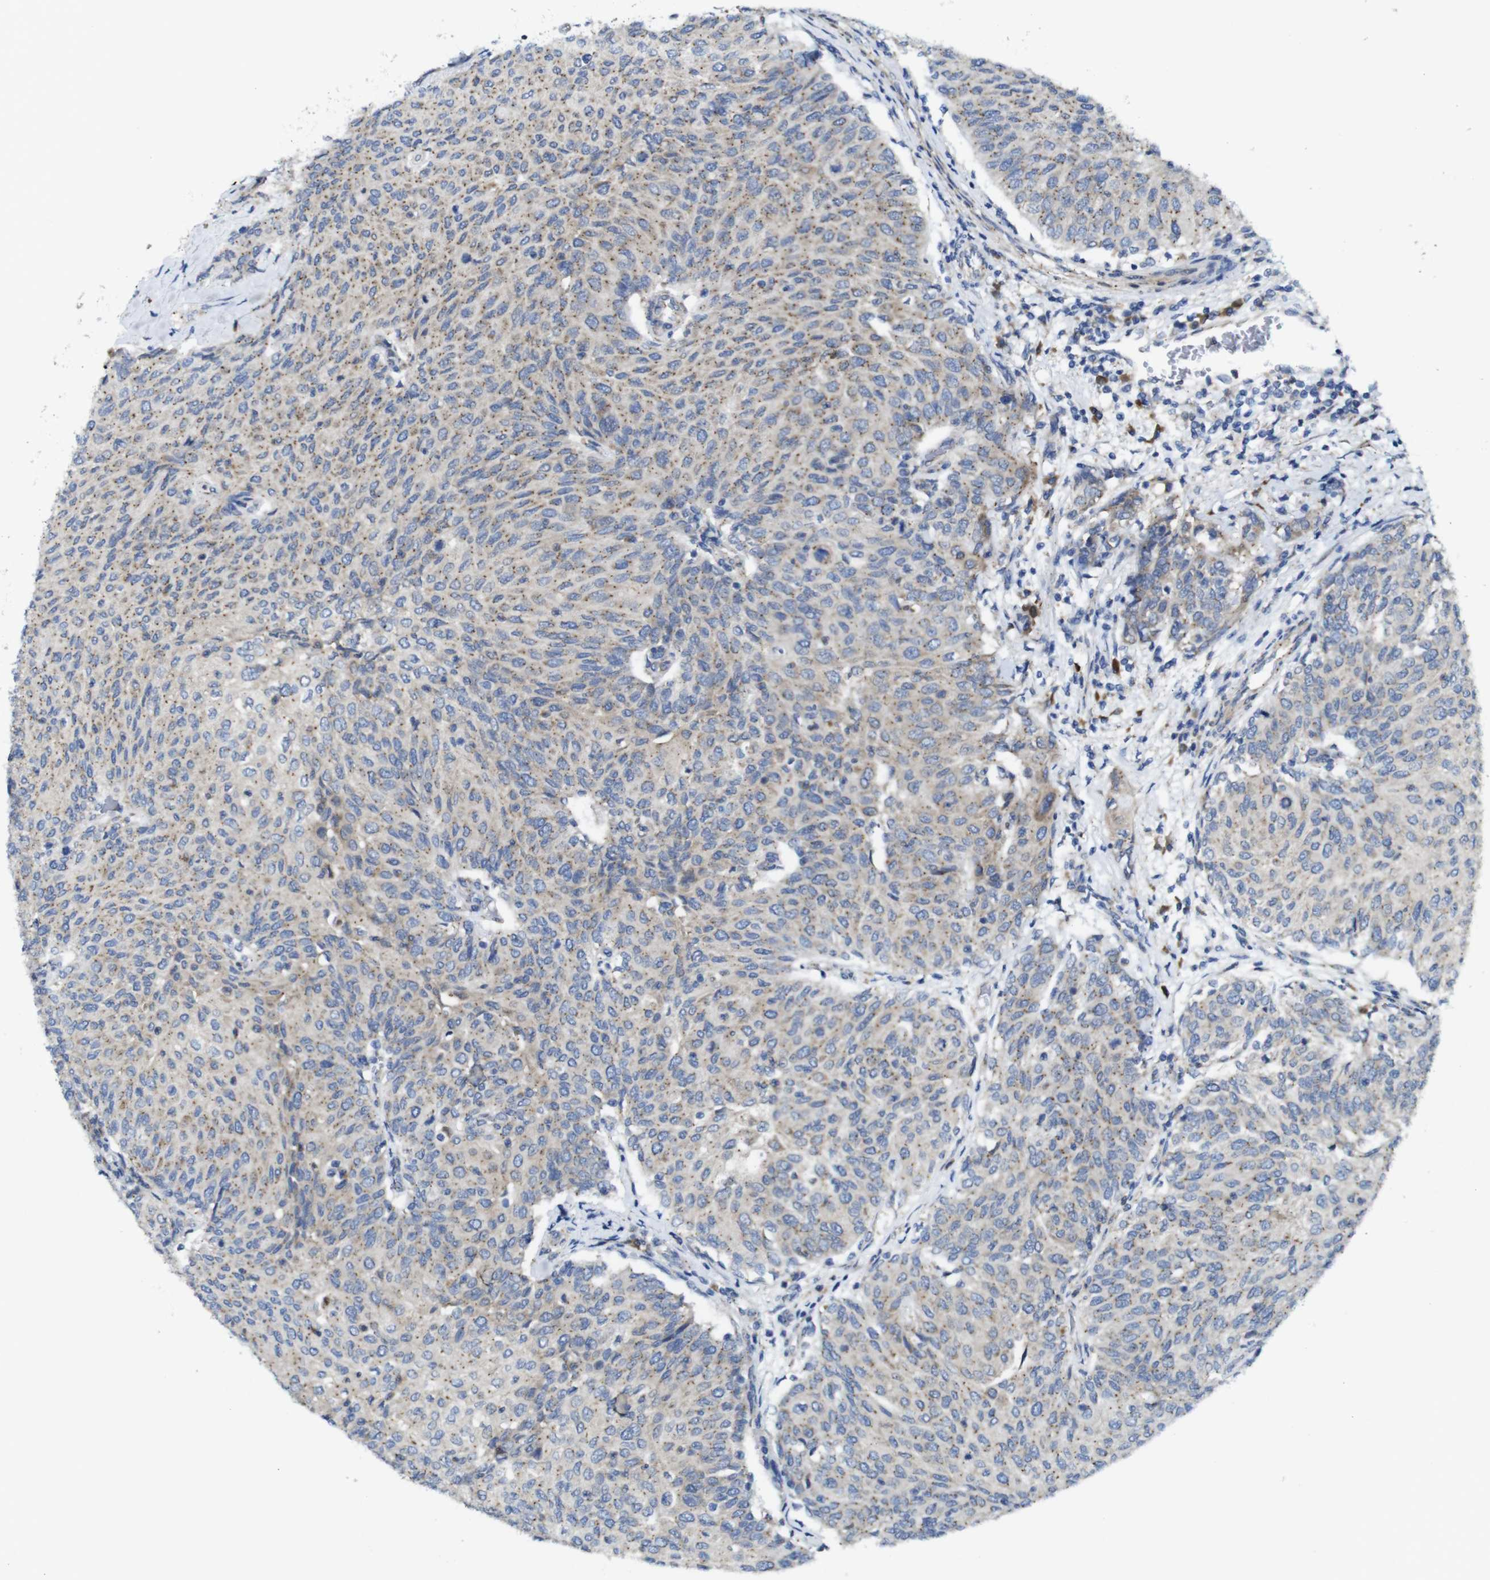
{"staining": {"intensity": "weak", "quantity": ">75%", "location": "cytoplasmic/membranous"}, "tissue": "urothelial cancer", "cell_type": "Tumor cells", "image_type": "cancer", "snomed": [{"axis": "morphology", "description": "Urothelial carcinoma, Low grade"}, {"axis": "topography", "description": "Urinary bladder"}], "caption": "This image shows IHC staining of human low-grade urothelial carcinoma, with low weak cytoplasmic/membranous expression in about >75% of tumor cells.", "gene": "DDRGK1", "patient": {"sex": "female", "age": 79}}